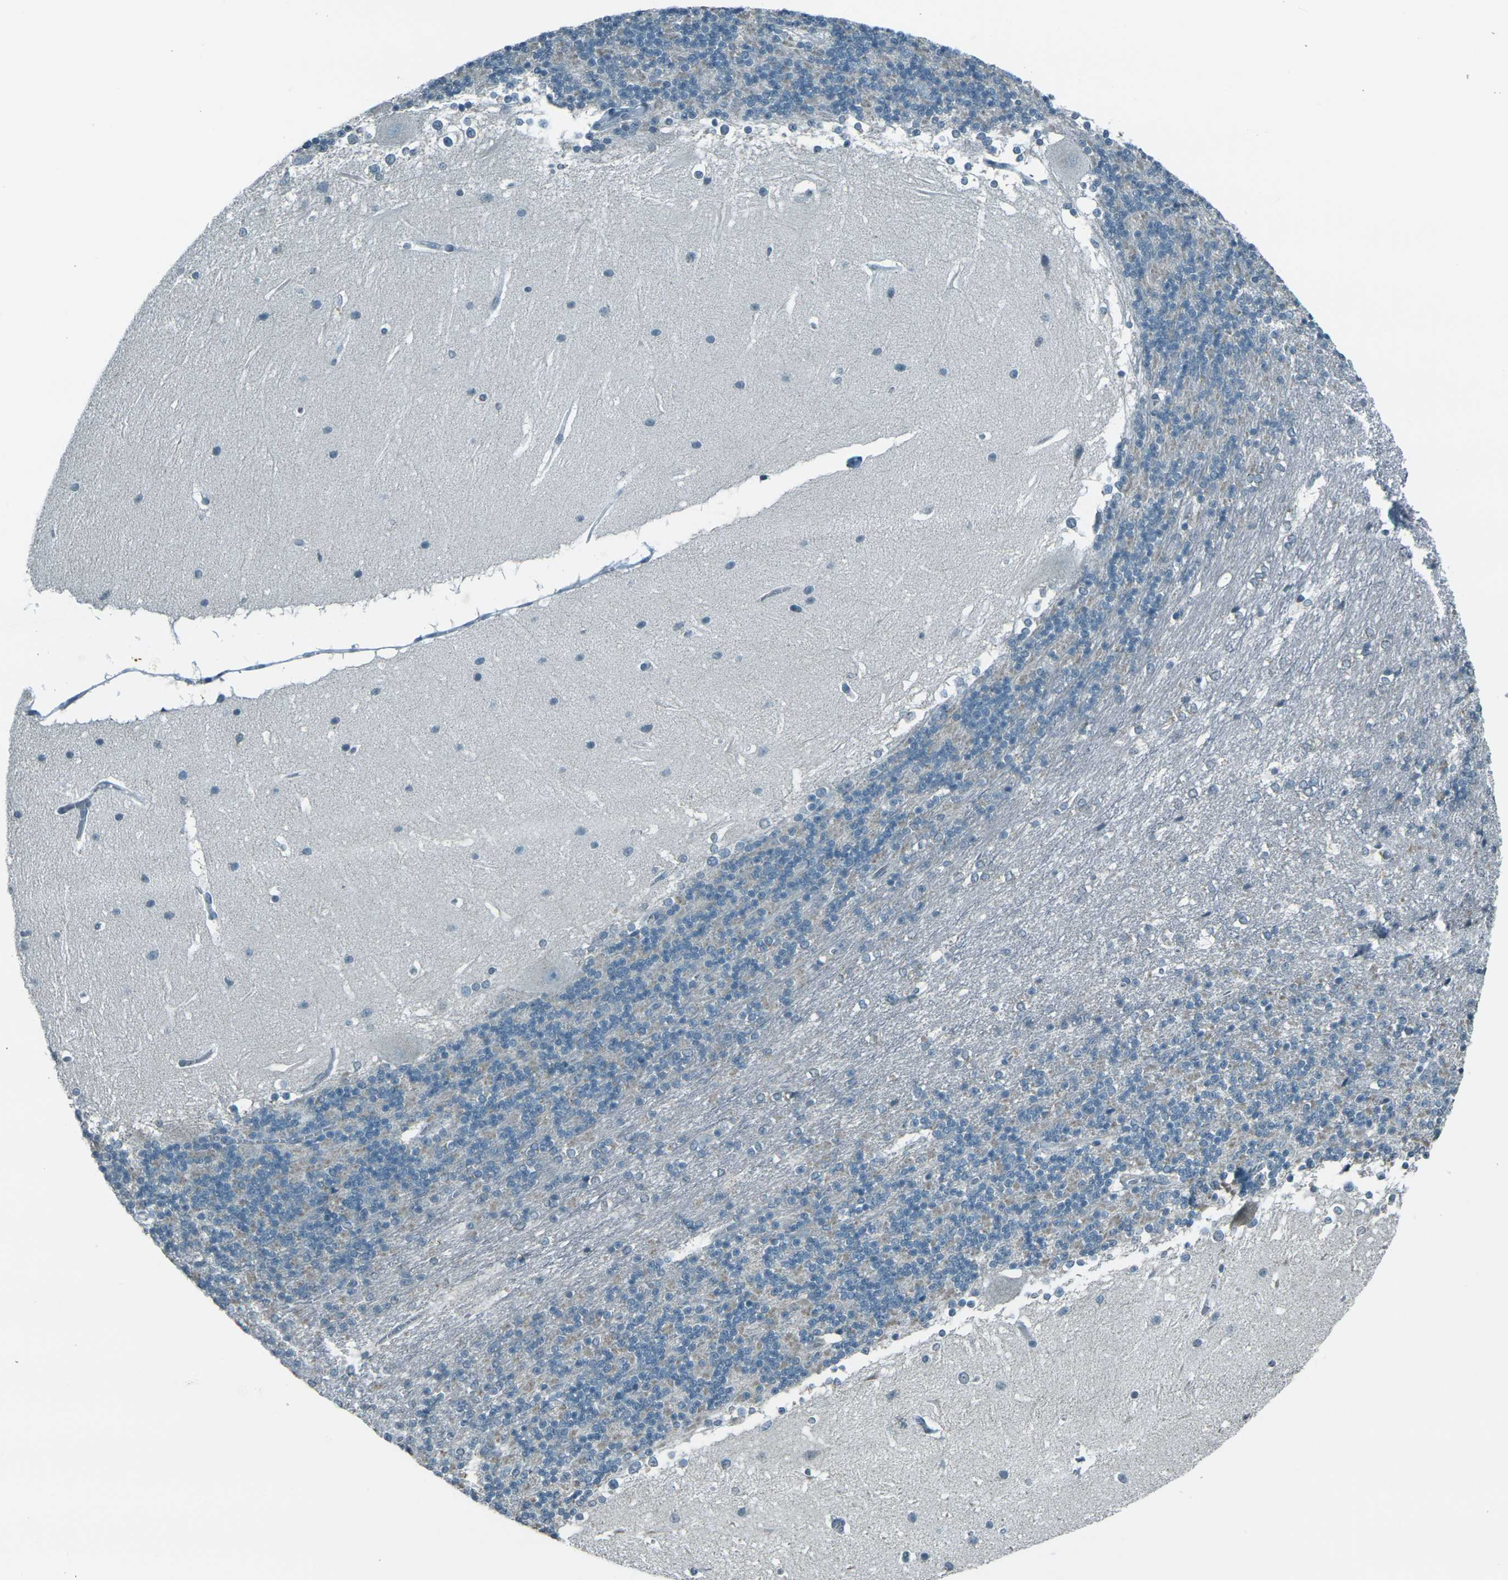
{"staining": {"intensity": "weak", "quantity": "<25%", "location": "cytoplasmic/membranous"}, "tissue": "cerebellum", "cell_type": "Cells in granular layer", "image_type": "normal", "snomed": [{"axis": "morphology", "description": "Normal tissue, NOS"}, {"axis": "topography", "description": "Cerebellum"}], "caption": "Immunohistochemistry photomicrograph of benign cerebellum: human cerebellum stained with DAB (3,3'-diaminobenzidine) reveals no significant protein expression in cells in granular layer.", "gene": "H2BC1", "patient": {"sex": "female", "age": 19}}